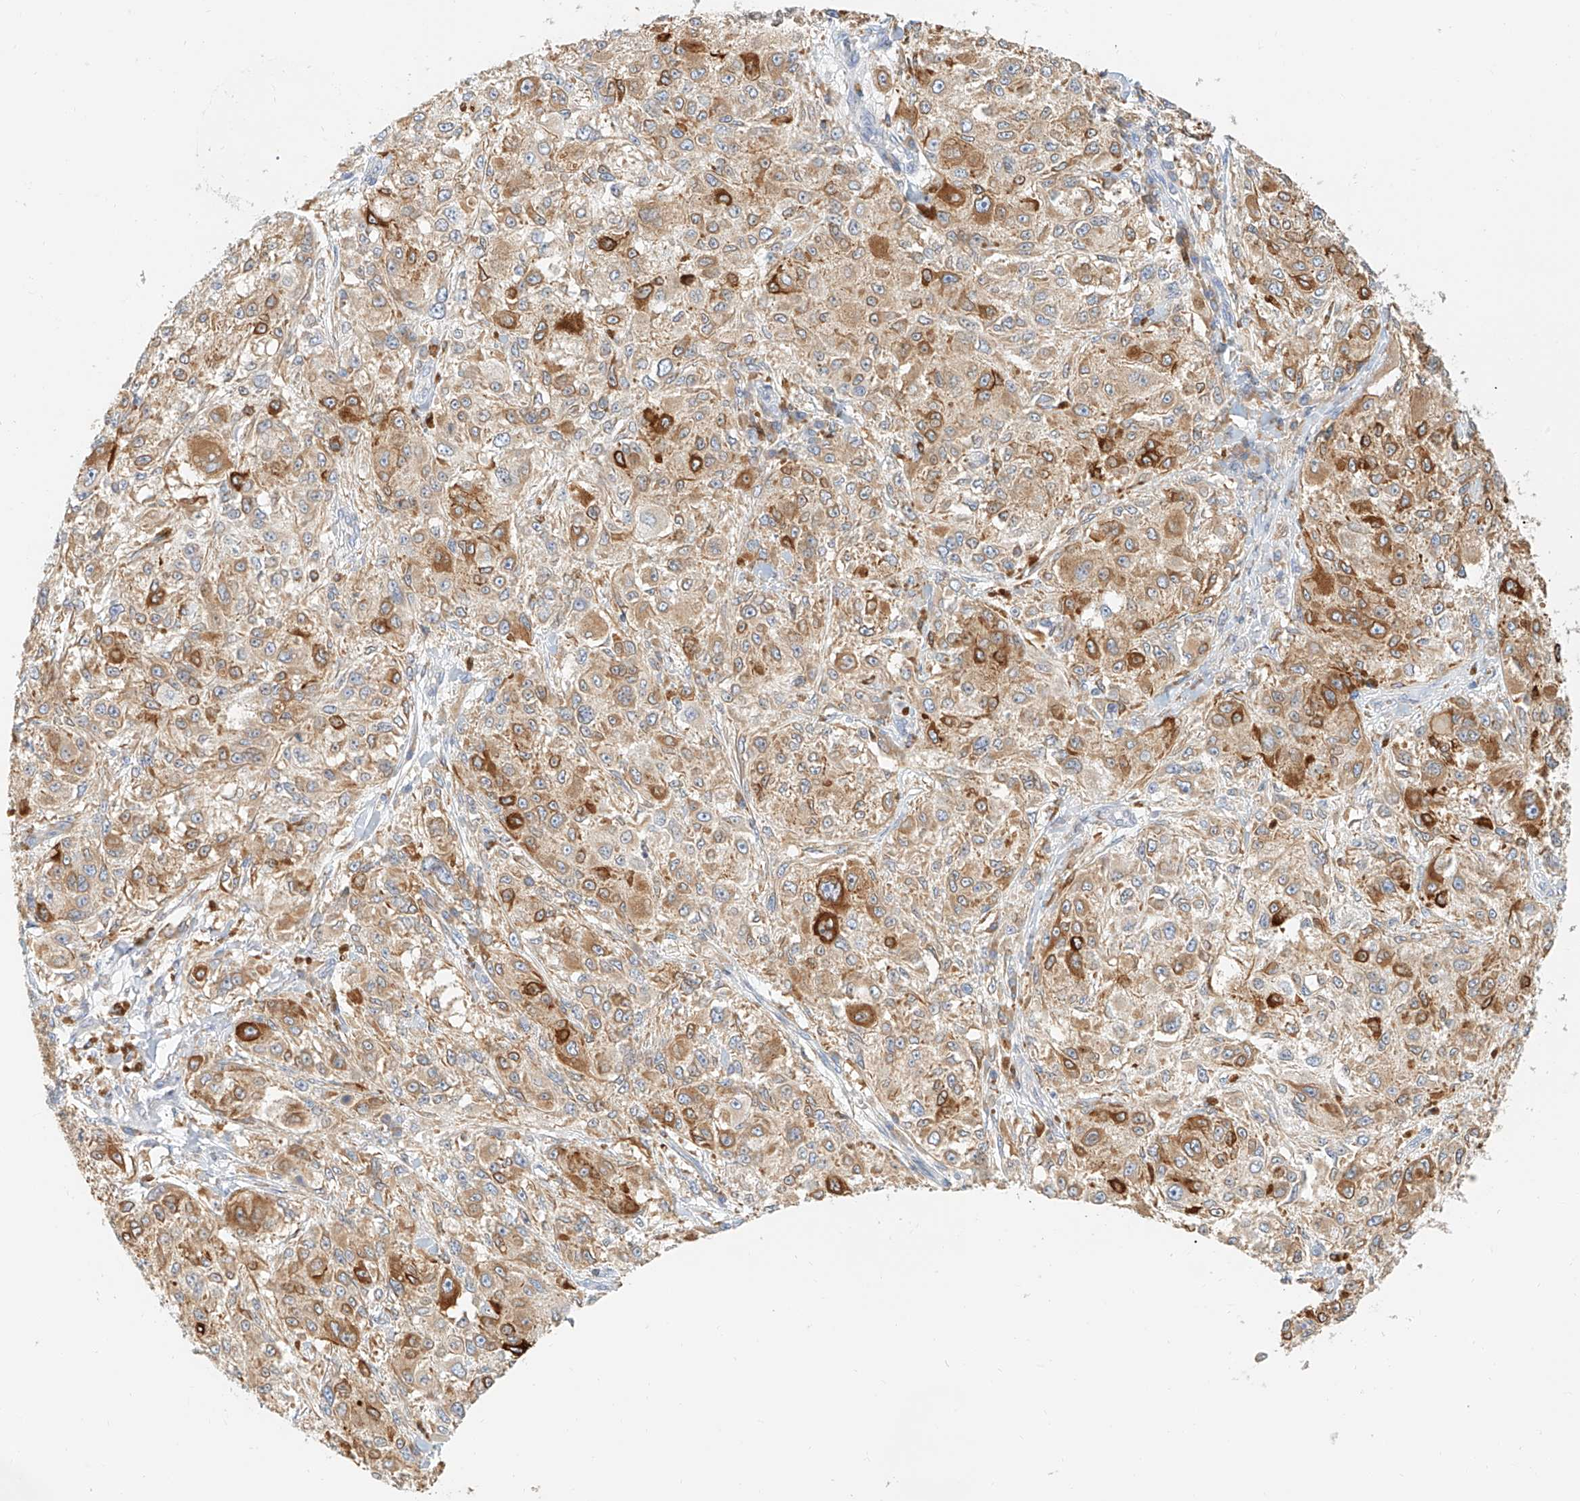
{"staining": {"intensity": "moderate", "quantity": "25%-75%", "location": "cytoplasmic/membranous"}, "tissue": "melanoma", "cell_type": "Tumor cells", "image_type": "cancer", "snomed": [{"axis": "morphology", "description": "Necrosis, NOS"}, {"axis": "morphology", "description": "Malignant melanoma, NOS"}, {"axis": "topography", "description": "Skin"}], "caption": "A medium amount of moderate cytoplasmic/membranous positivity is seen in approximately 25%-75% of tumor cells in melanoma tissue.", "gene": "DHRS7", "patient": {"sex": "female", "age": 87}}